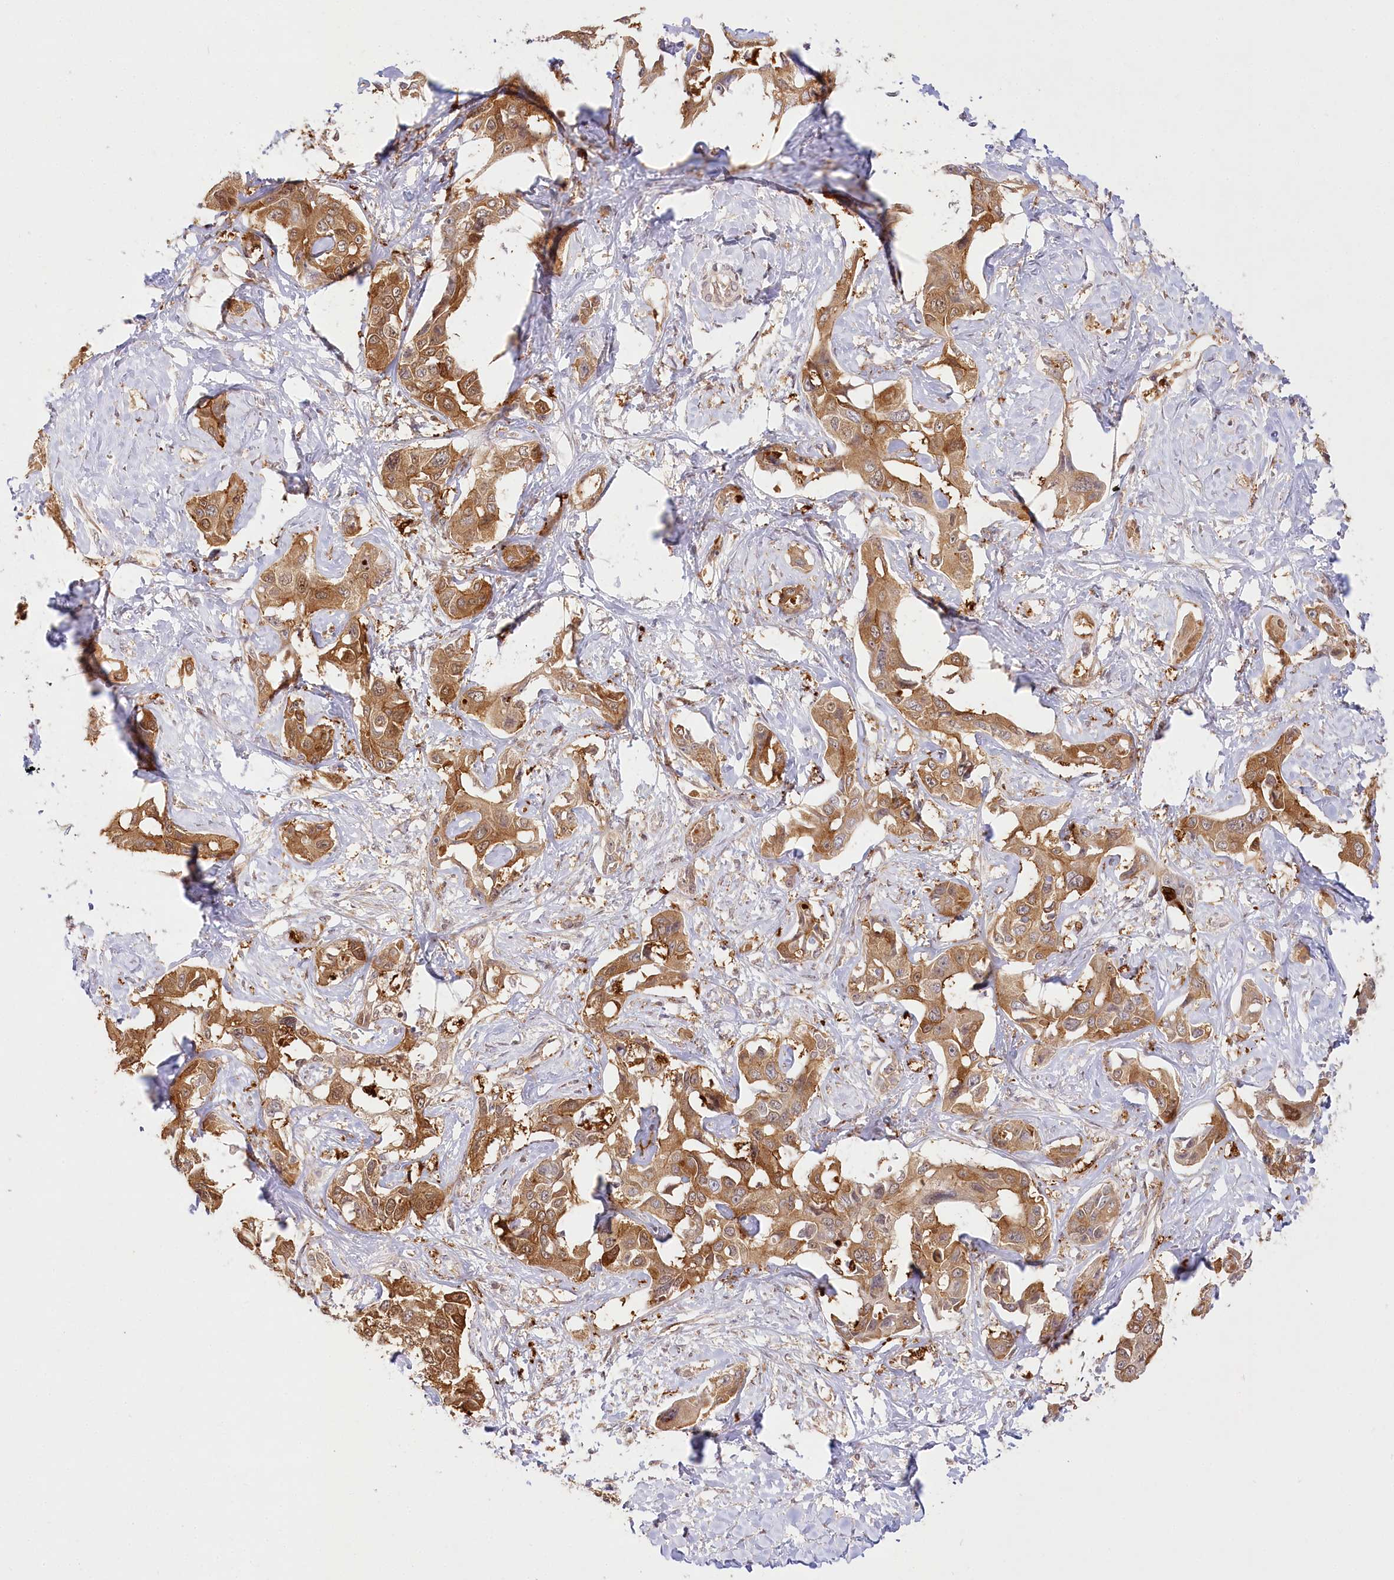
{"staining": {"intensity": "moderate", "quantity": ">75%", "location": "cytoplasmic/membranous"}, "tissue": "liver cancer", "cell_type": "Tumor cells", "image_type": "cancer", "snomed": [{"axis": "morphology", "description": "Cholangiocarcinoma"}, {"axis": "topography", "description": "Liver"}], "caption": "DAB (3,3'-diaminobenzidine) immunohistochemical staining of human liver cholangiocarcinoma exhibits moderate cytoplasmic/membranous protein staining in about >75% of tumor cells.", "gene": "INPP4B", "patient": {"sex": "male", "age": 59}}